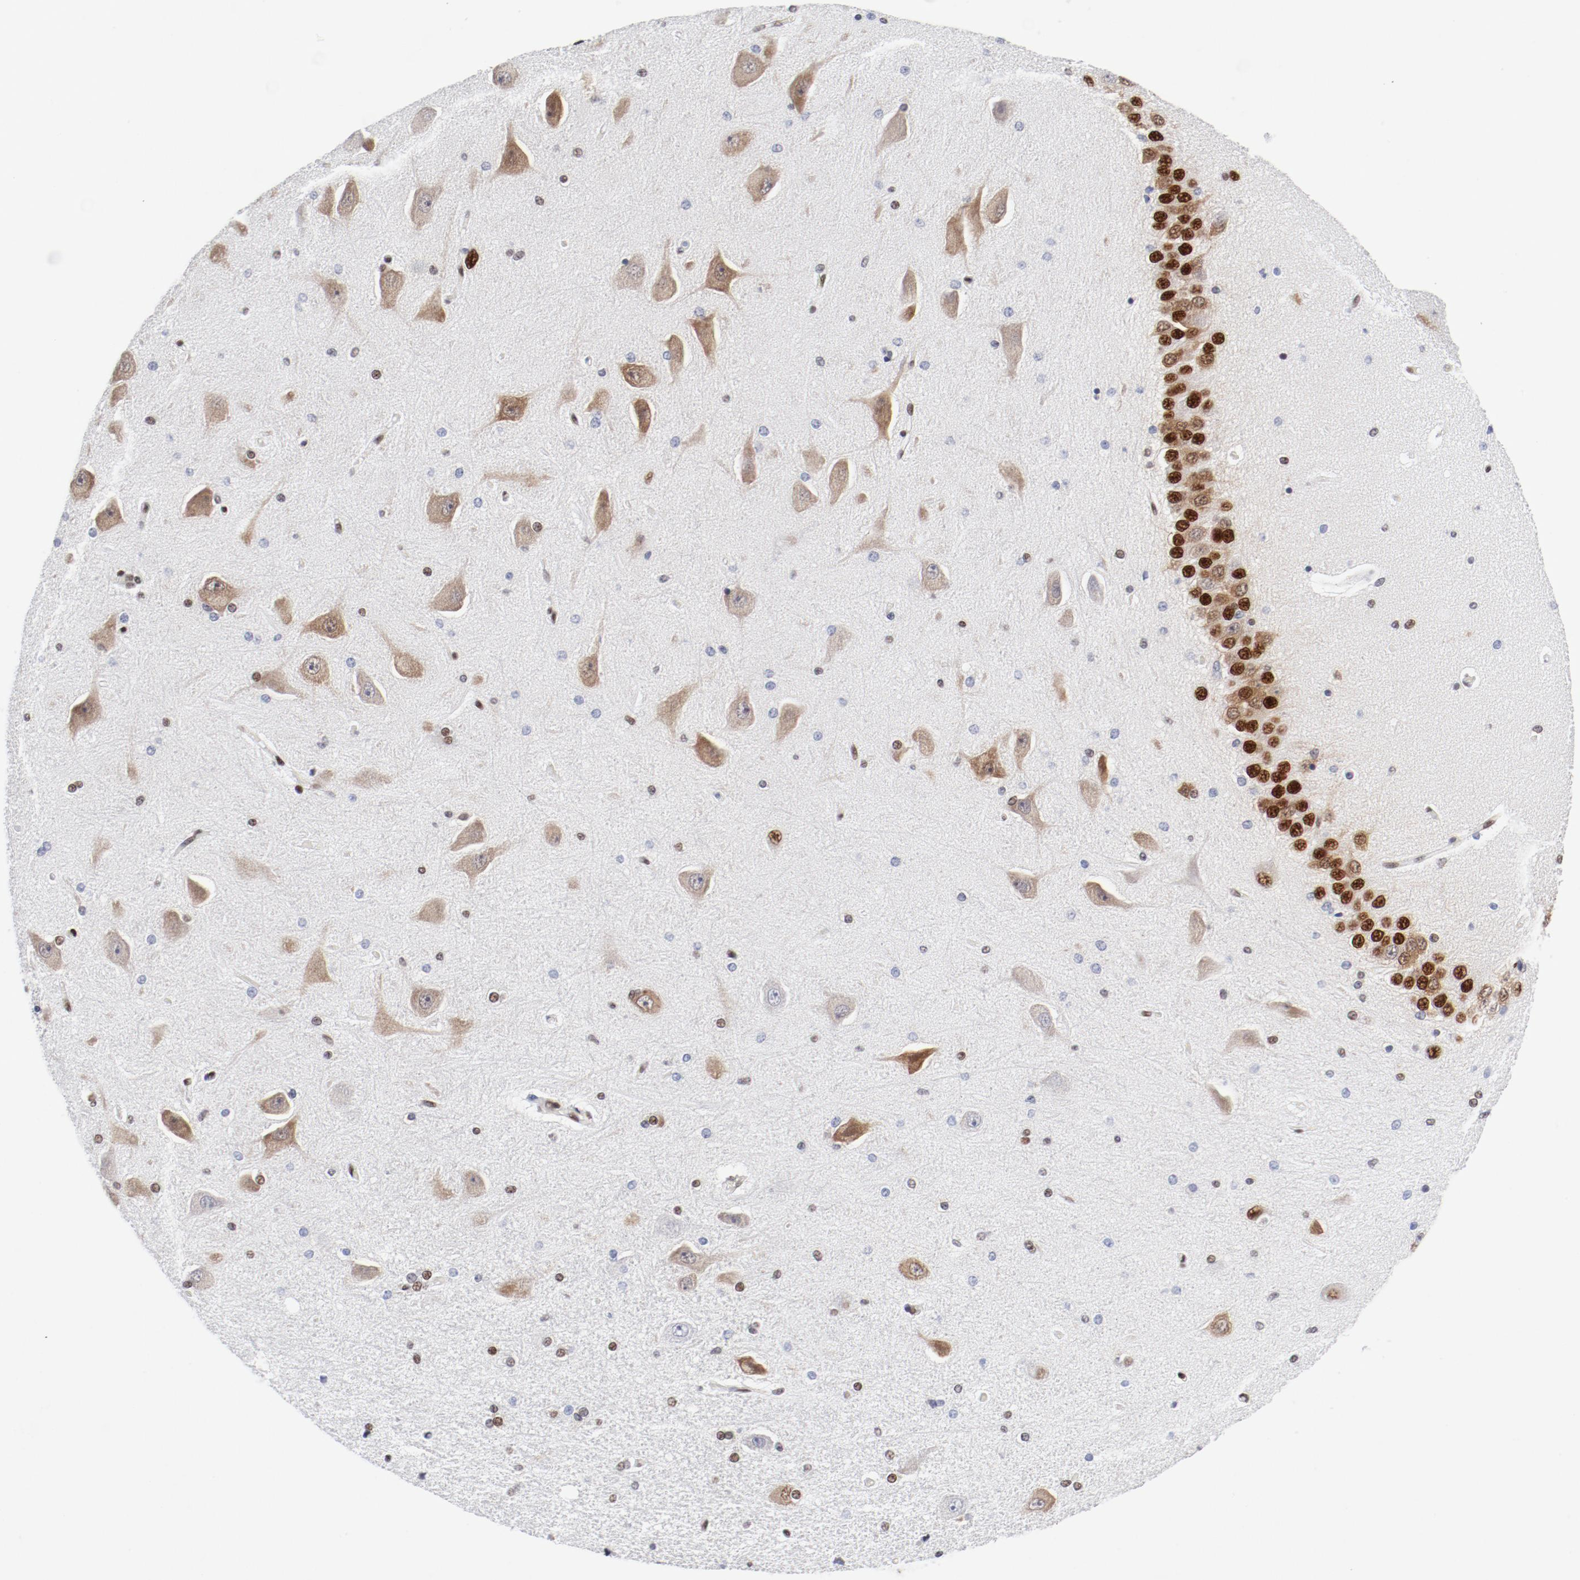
{"staining": {"intensity": "moderate", "quantity": "<25%", "location": "nuclear"}, "tissue": "hippocampus", "cell_type": "Glial cells", "image_type": "normal", "snomed": [{"axis": "morphology", "description": "Normal tissue, NOS"}, {"axis": "topography", "description": "Hippocampus"}], "caption": "Immunohistochemical staining of unremarkable hippocampus displays <25% levels of moderate nuclear protein staining in approximately <25% of glial cells. (IHC, brightfield microscopy, high magnification).", "gene": "ATF2", "patient": {"sex": "female", "age": 54}}